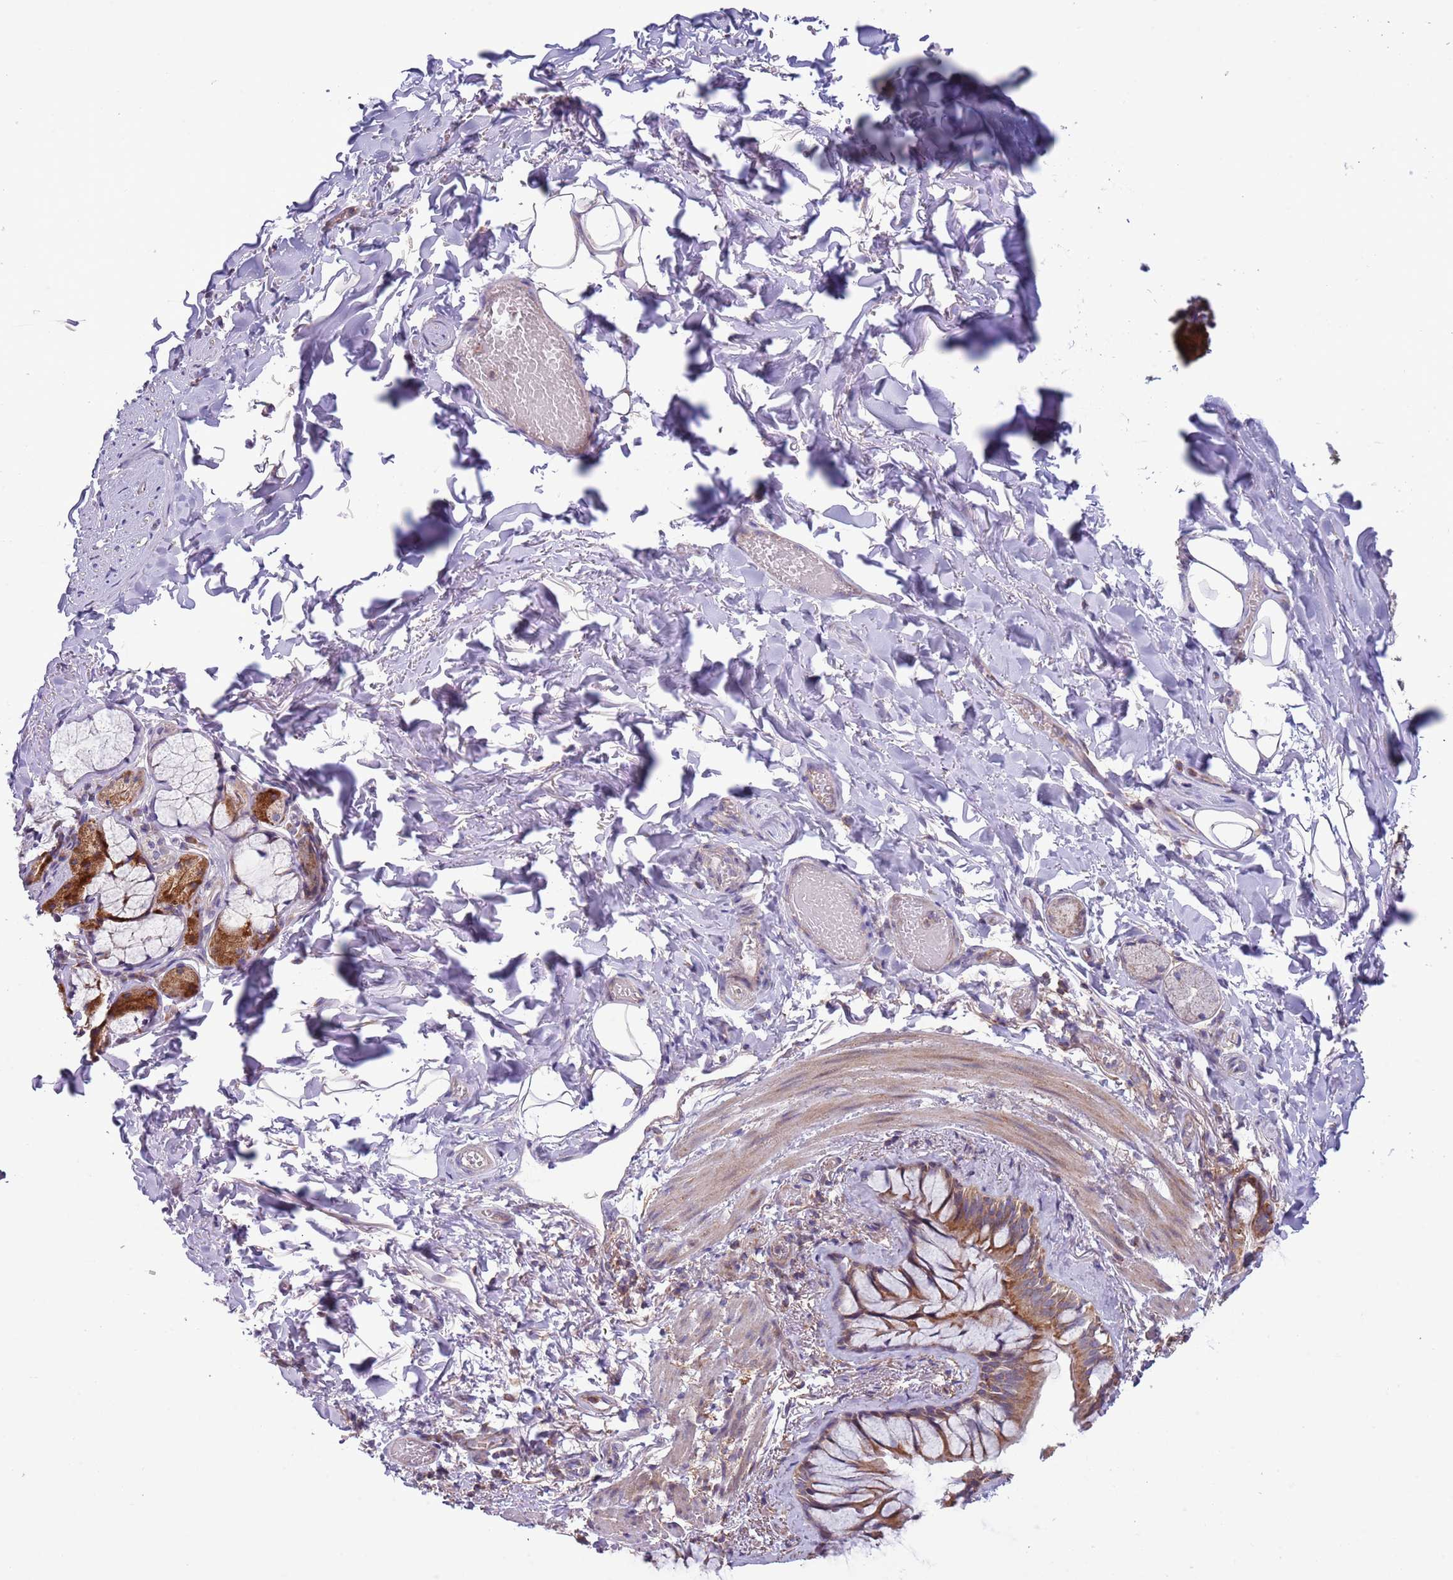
{"staining": {"intensity": "moderate", "quantity": ">75%", "location": "cytoplasmic/membranous"}, "tissue": "bronchus", "cell_type": "Respiratory epithelial cells", "image_type": "normal", "snomed": [{"axis": "morphology", "description": "Normal tissue, NOS"}, {"axis": "topography", "description": "Cartilage tissue"}], "caption": "The micrograph exhibits immunohistochemical staining of unremarkable bronchus. There is moderate cytoplasmic/membranous expression is seen in about >75% of respiratory epithelial cells.", "gene": "IRS4", "patient": {"sex": "male", "age": 63}}